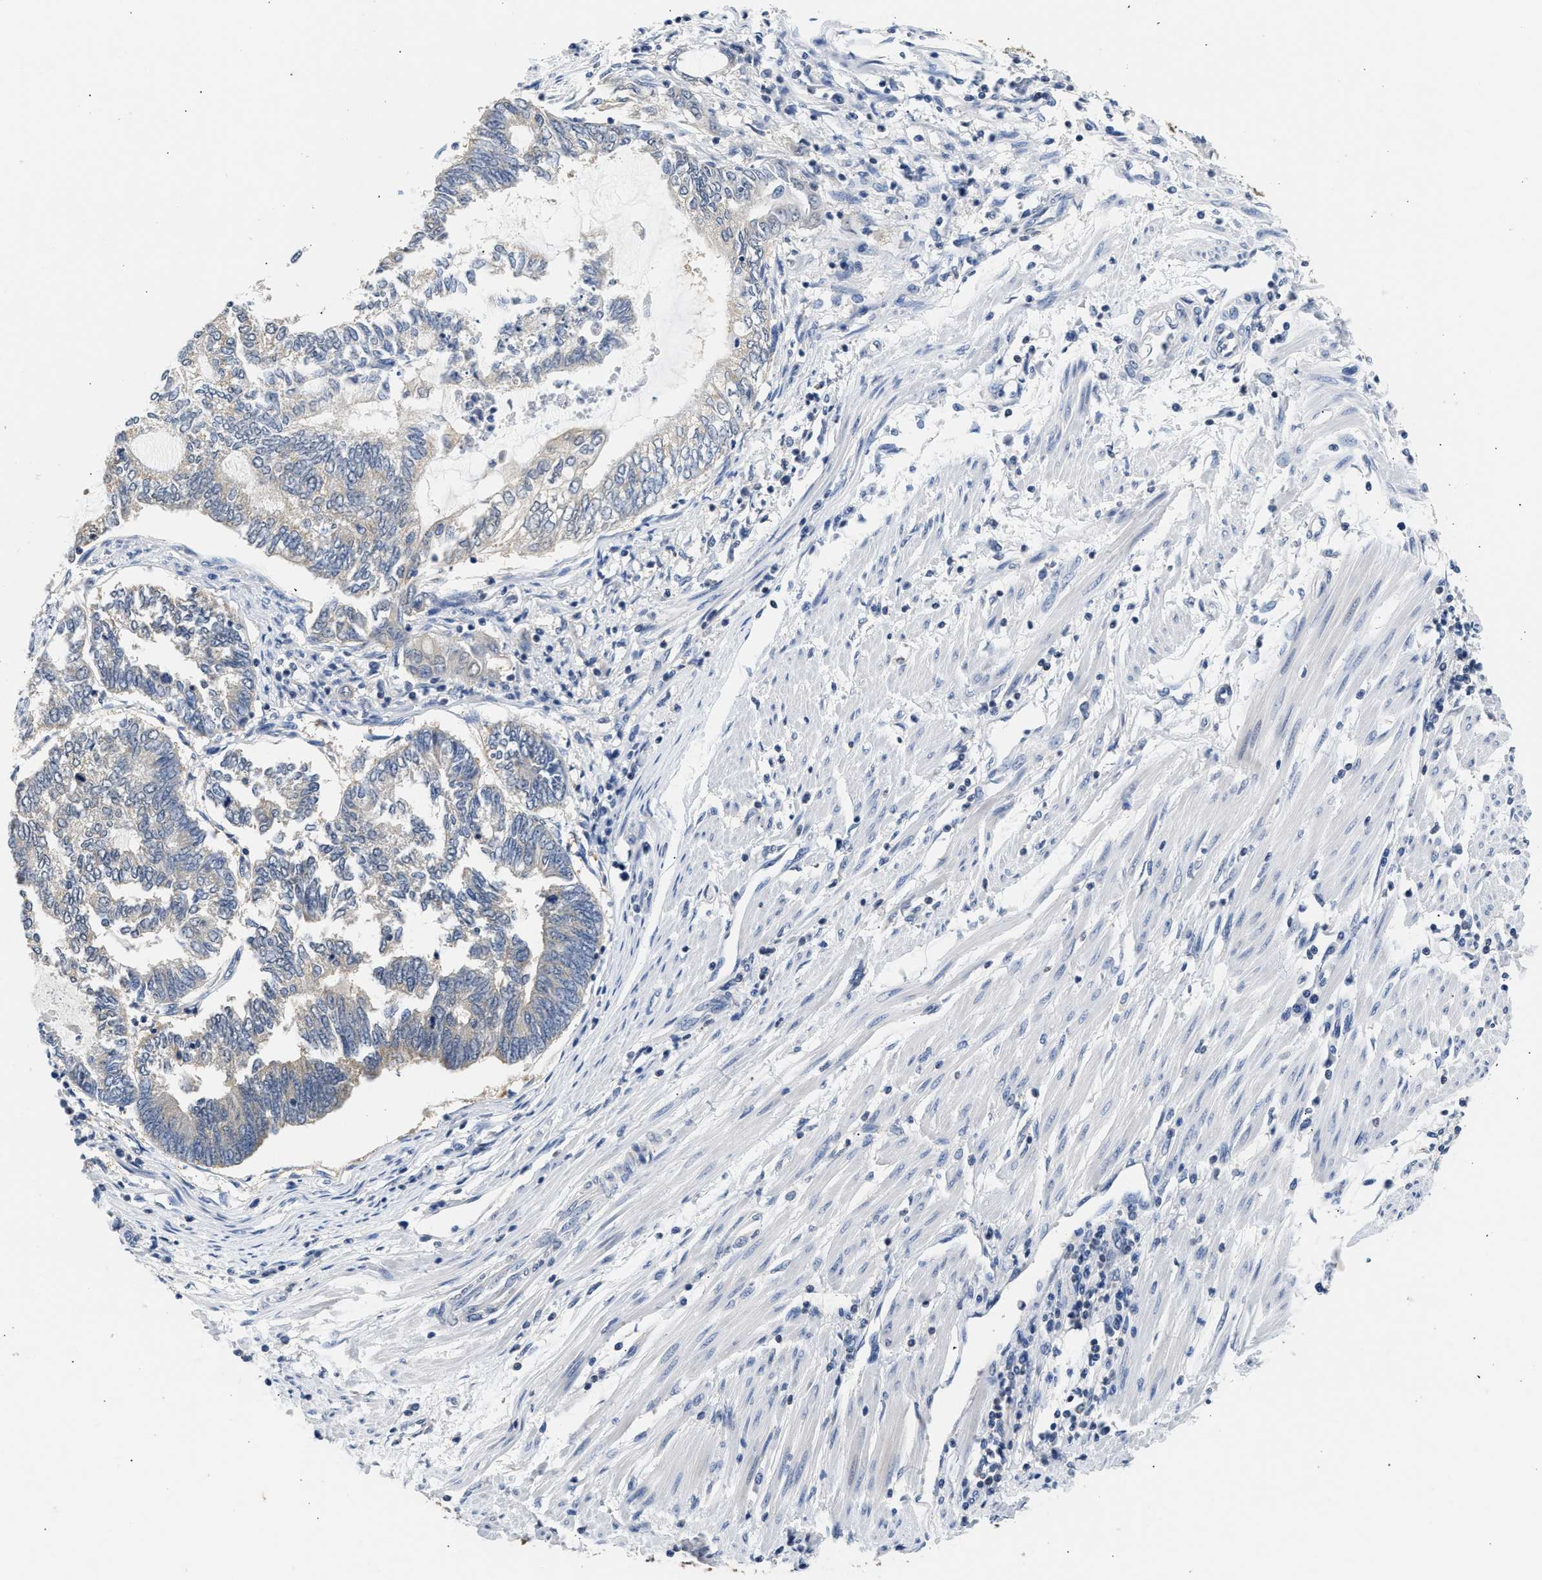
{"staining": {"intensity": "negative", "quantity": "none", "location": "none"}, "tissue": "endometrial cancer", "cell_type": "Tumor cells", "image_type": "cancer", "snomed": [{"axis": "morphology", "description": "Adenocarcinoma, NOS"}, {"axis": "topography", "description": "Uterus"}, {"axis": "topography", "description": "Endometrium"}], "caption": "Tumor cells show no significant protein expression in endometrial adenocarcinoma.", "gene": "PPM1L", "patient": {"sex": "female", "age": 70}}